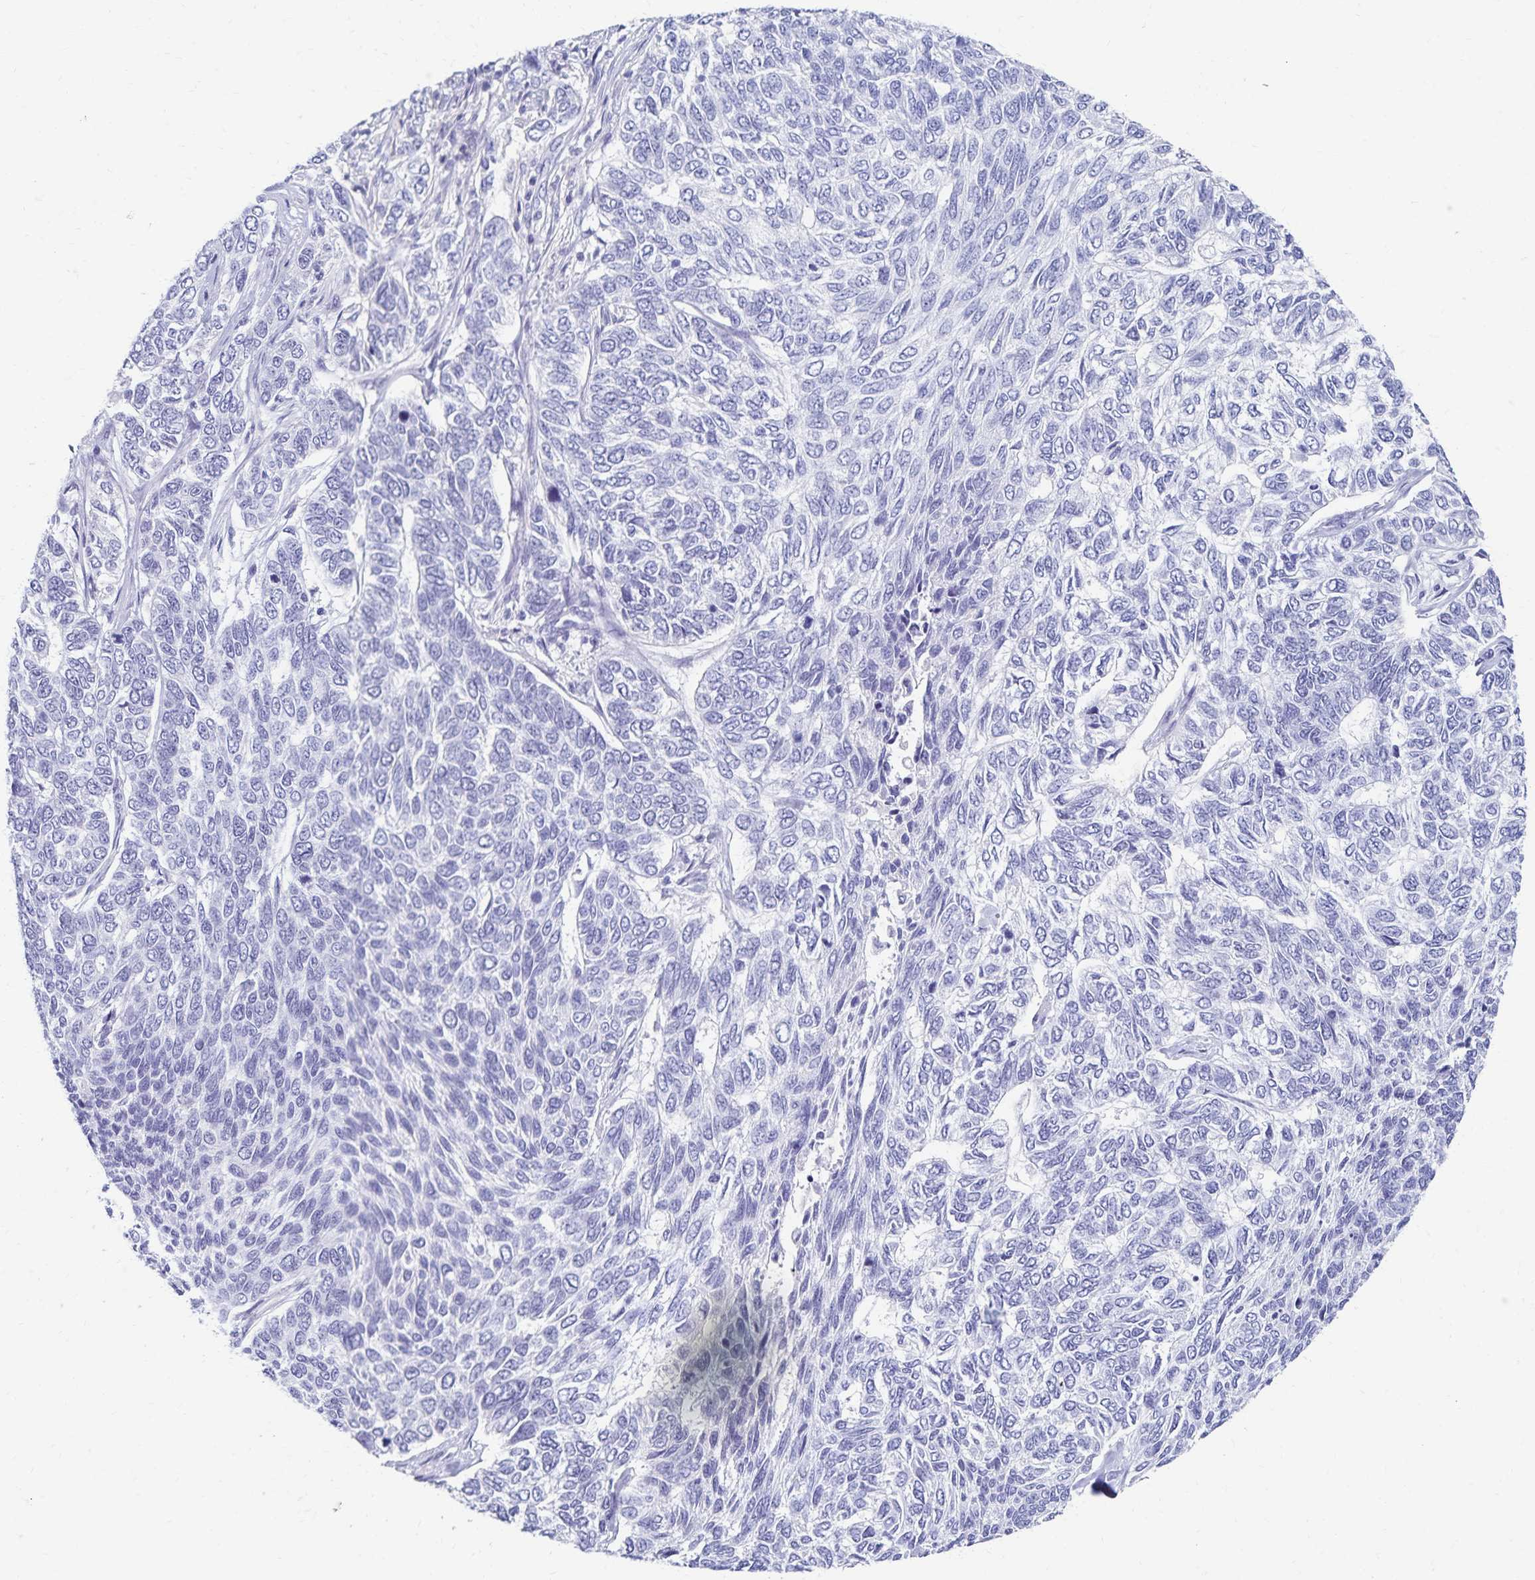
{"staining": {"intensity": "negative", "quantity": "none", "location": "none"}, "tissue": "skin cancer", "cell_type": "Tumor cells", "image_type": "cancer", "snomed": [{"axis": "morphology", "description": "Basal cell carcinoma"}, {"axis": "topography", "description": "Skin"}], "caption": "The immunohistochemistry (IHC) image has no significant staining in tumor cells of basal cell carcinoma (skin) tissue.", "gene": "C2orf50", "patient": {"sex": "female", "age": 65}}